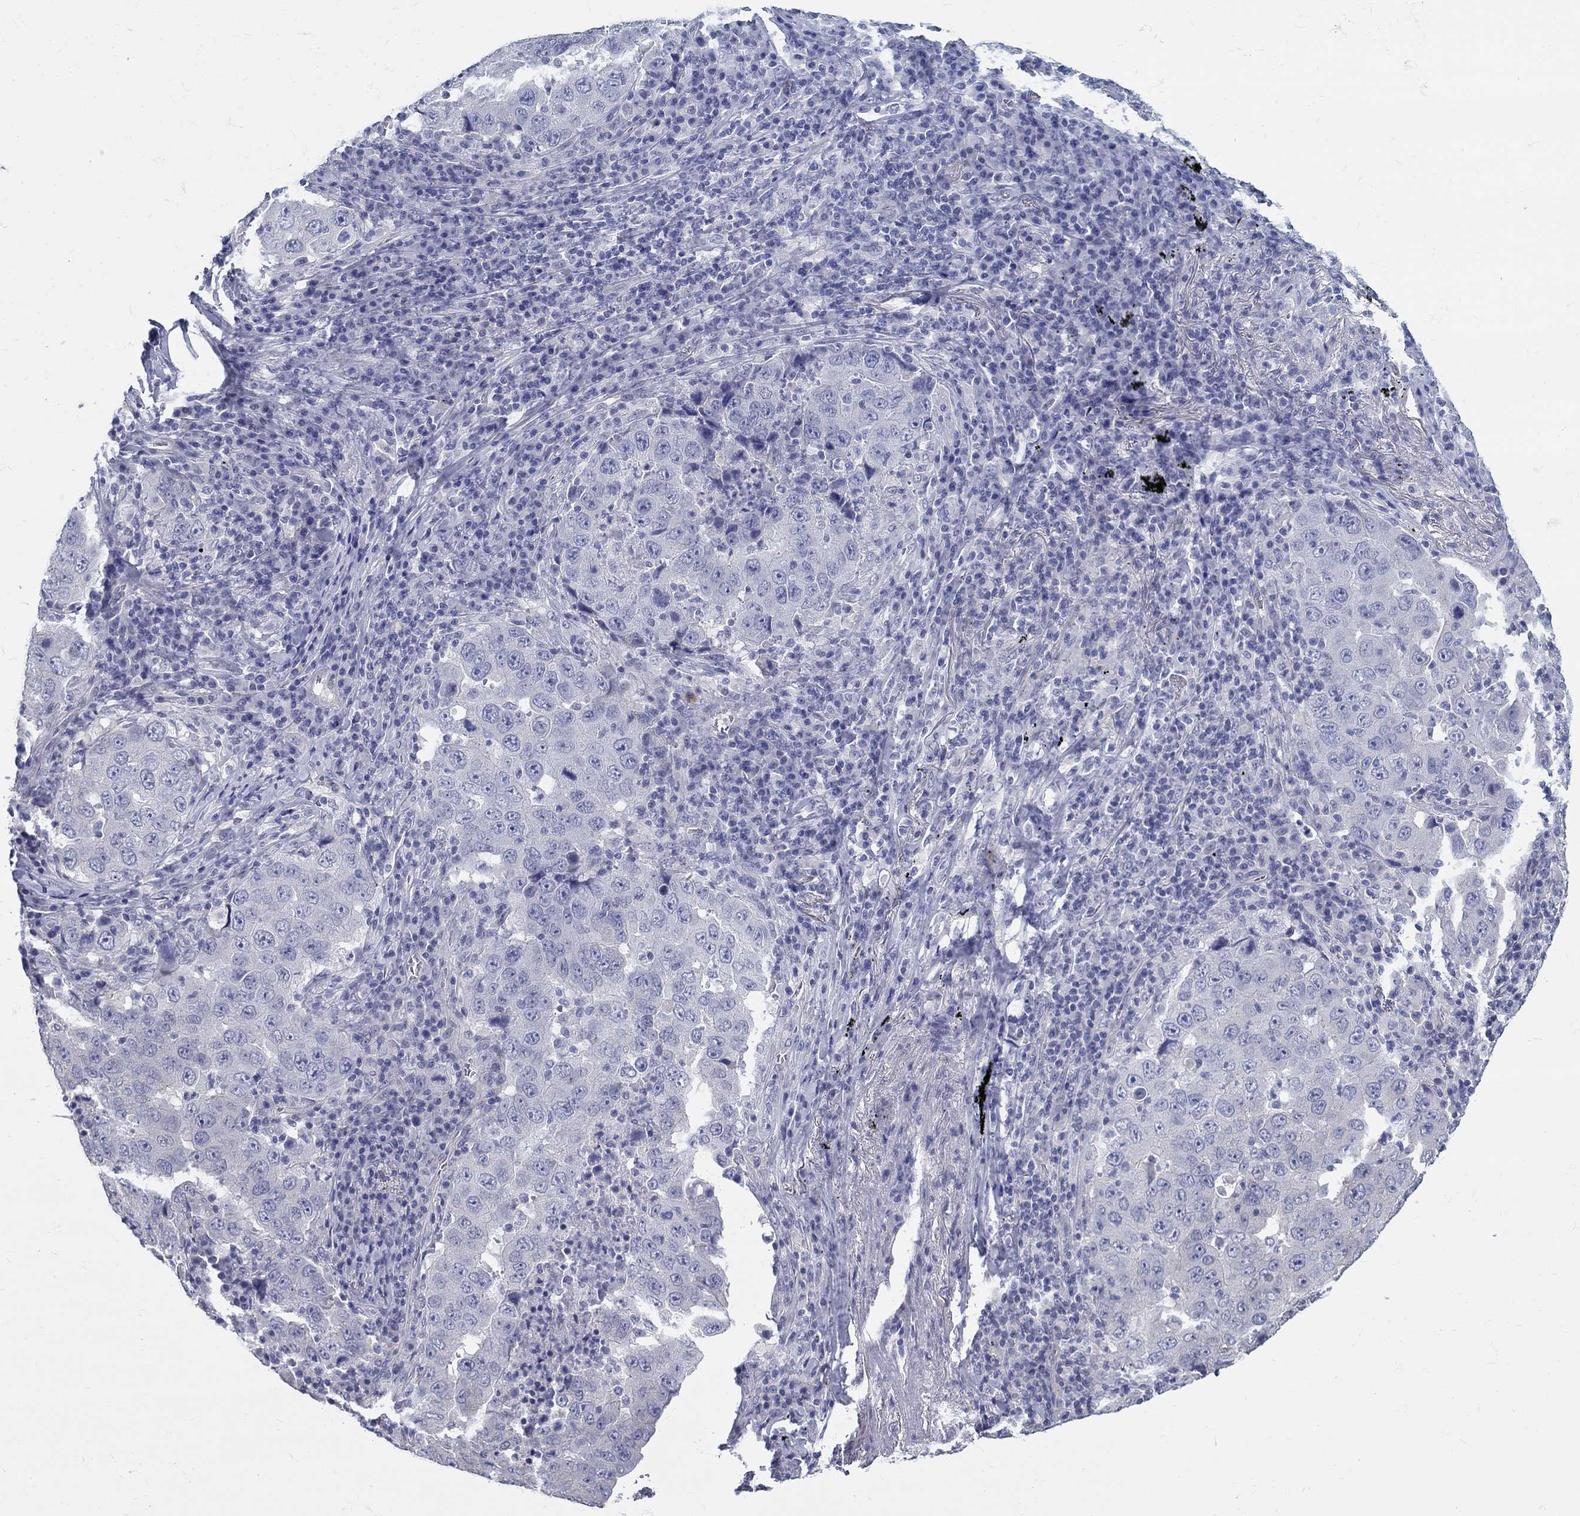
{"staining": {"intensity": "negative", "quantity": "none", "location": "none"}, "tissue": "lung cancer", "cell_type": "Tumor cells", "image_type": "cancer", "snomed": [{"axis": "morphology", "description": "Adenocarcinoma, NOS"}, {"axis": "topography", "description": "Lung"}], "caption": "Immunohistochemical staining of human lung cancer reveals no significant expression in tumor cells.", "gene": "CRYGD", "patient": {"sex": "male", "age": 73}}